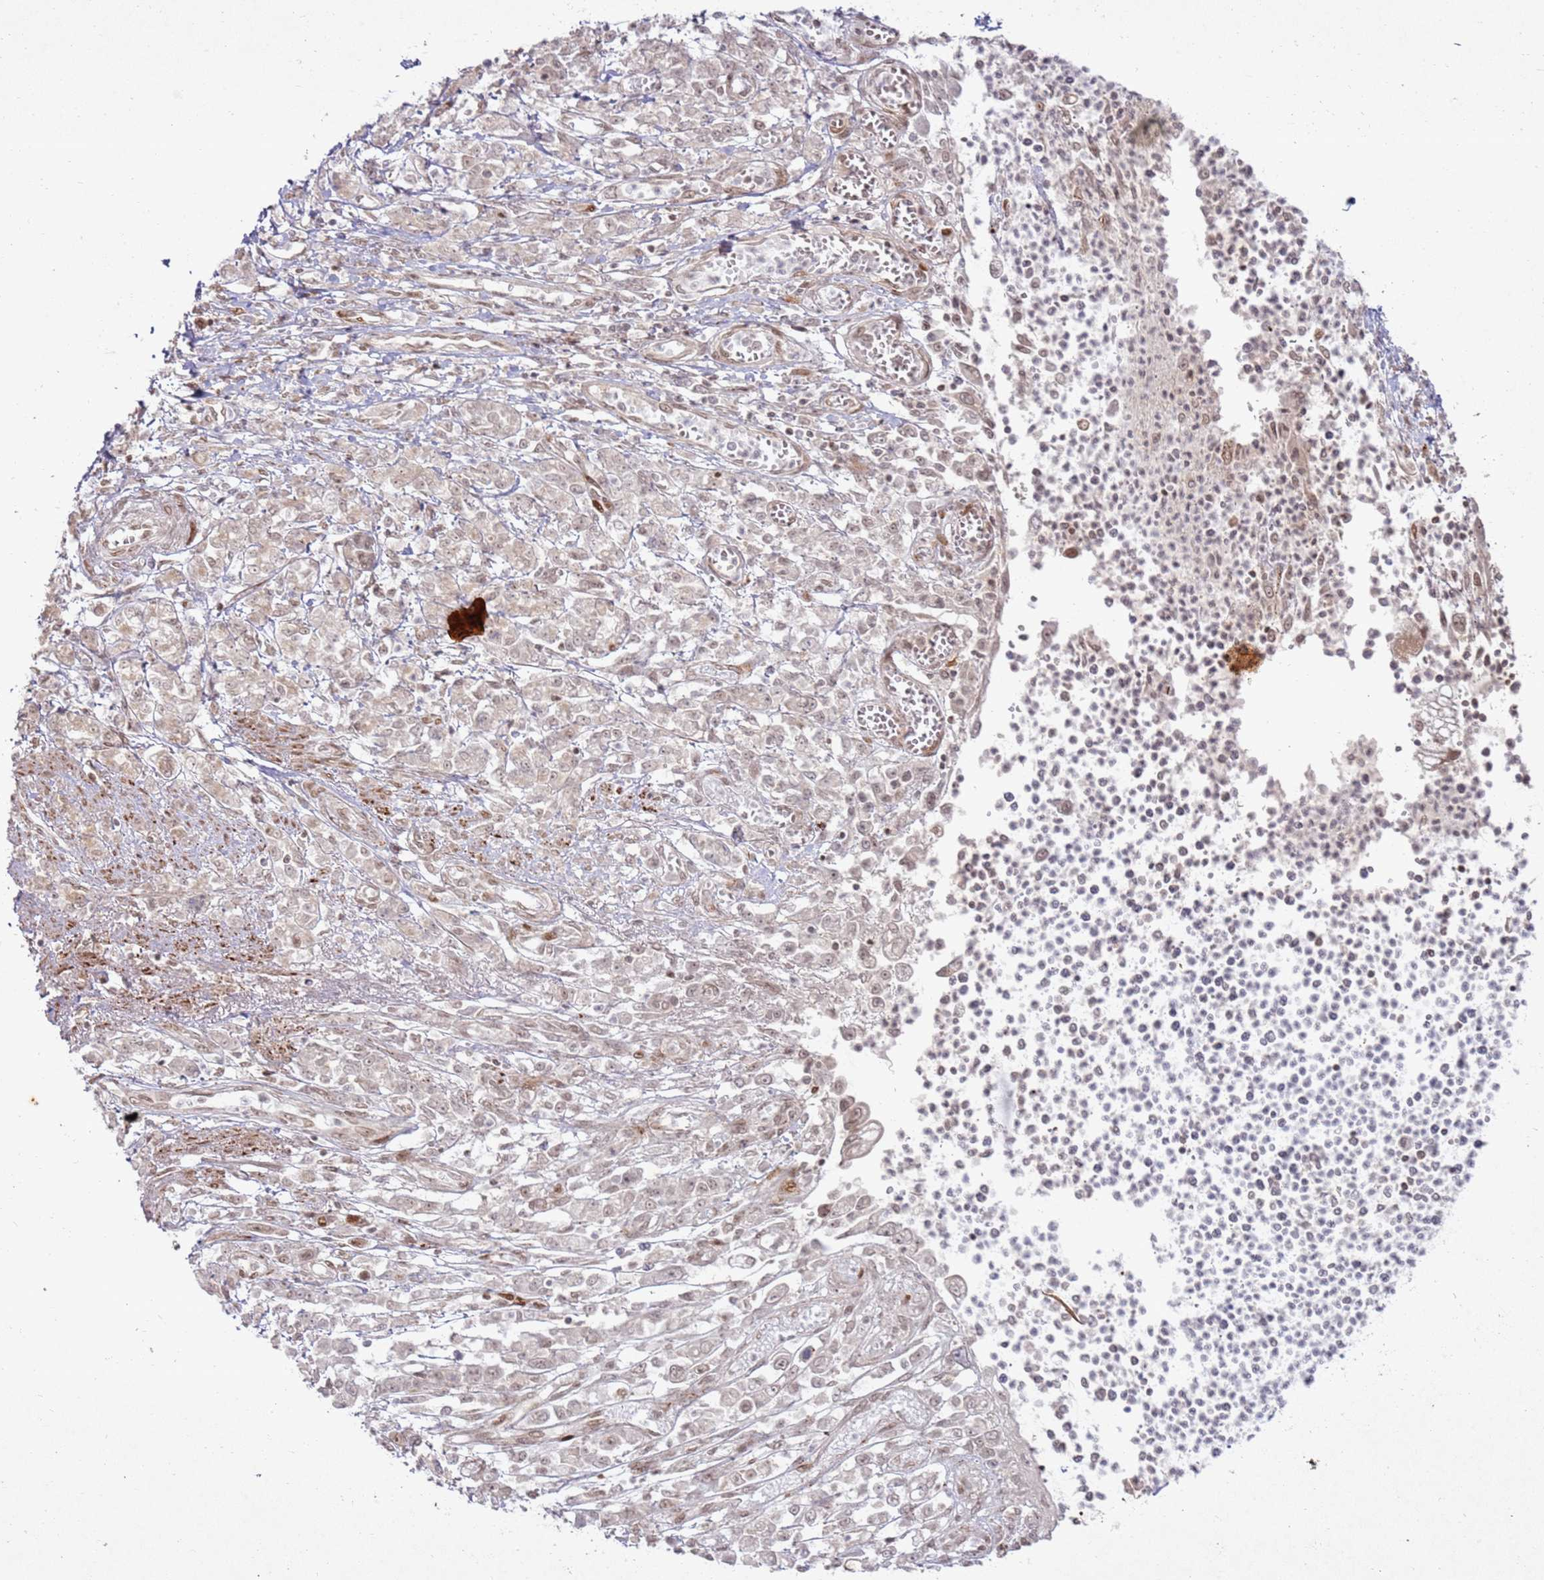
{"staining": {"intensity": "weak", "quantity": "<25%", "location": "nuclear"}, "tissue": "stomach cancer", "cell_type": "Tumor cells", "image_type": "cancer", "snomed": [{"axis": "morphology", "description": "Adenocarcinoma, NOS"}, {"axis": "topography", "description": "Stomach"}], "caption": "Immunohistochemistry (IHC) of stomach cancer shows no staining in tumor cells.", "gene": "KLHL36", "patient": {"sex": "female", "age": 76}}